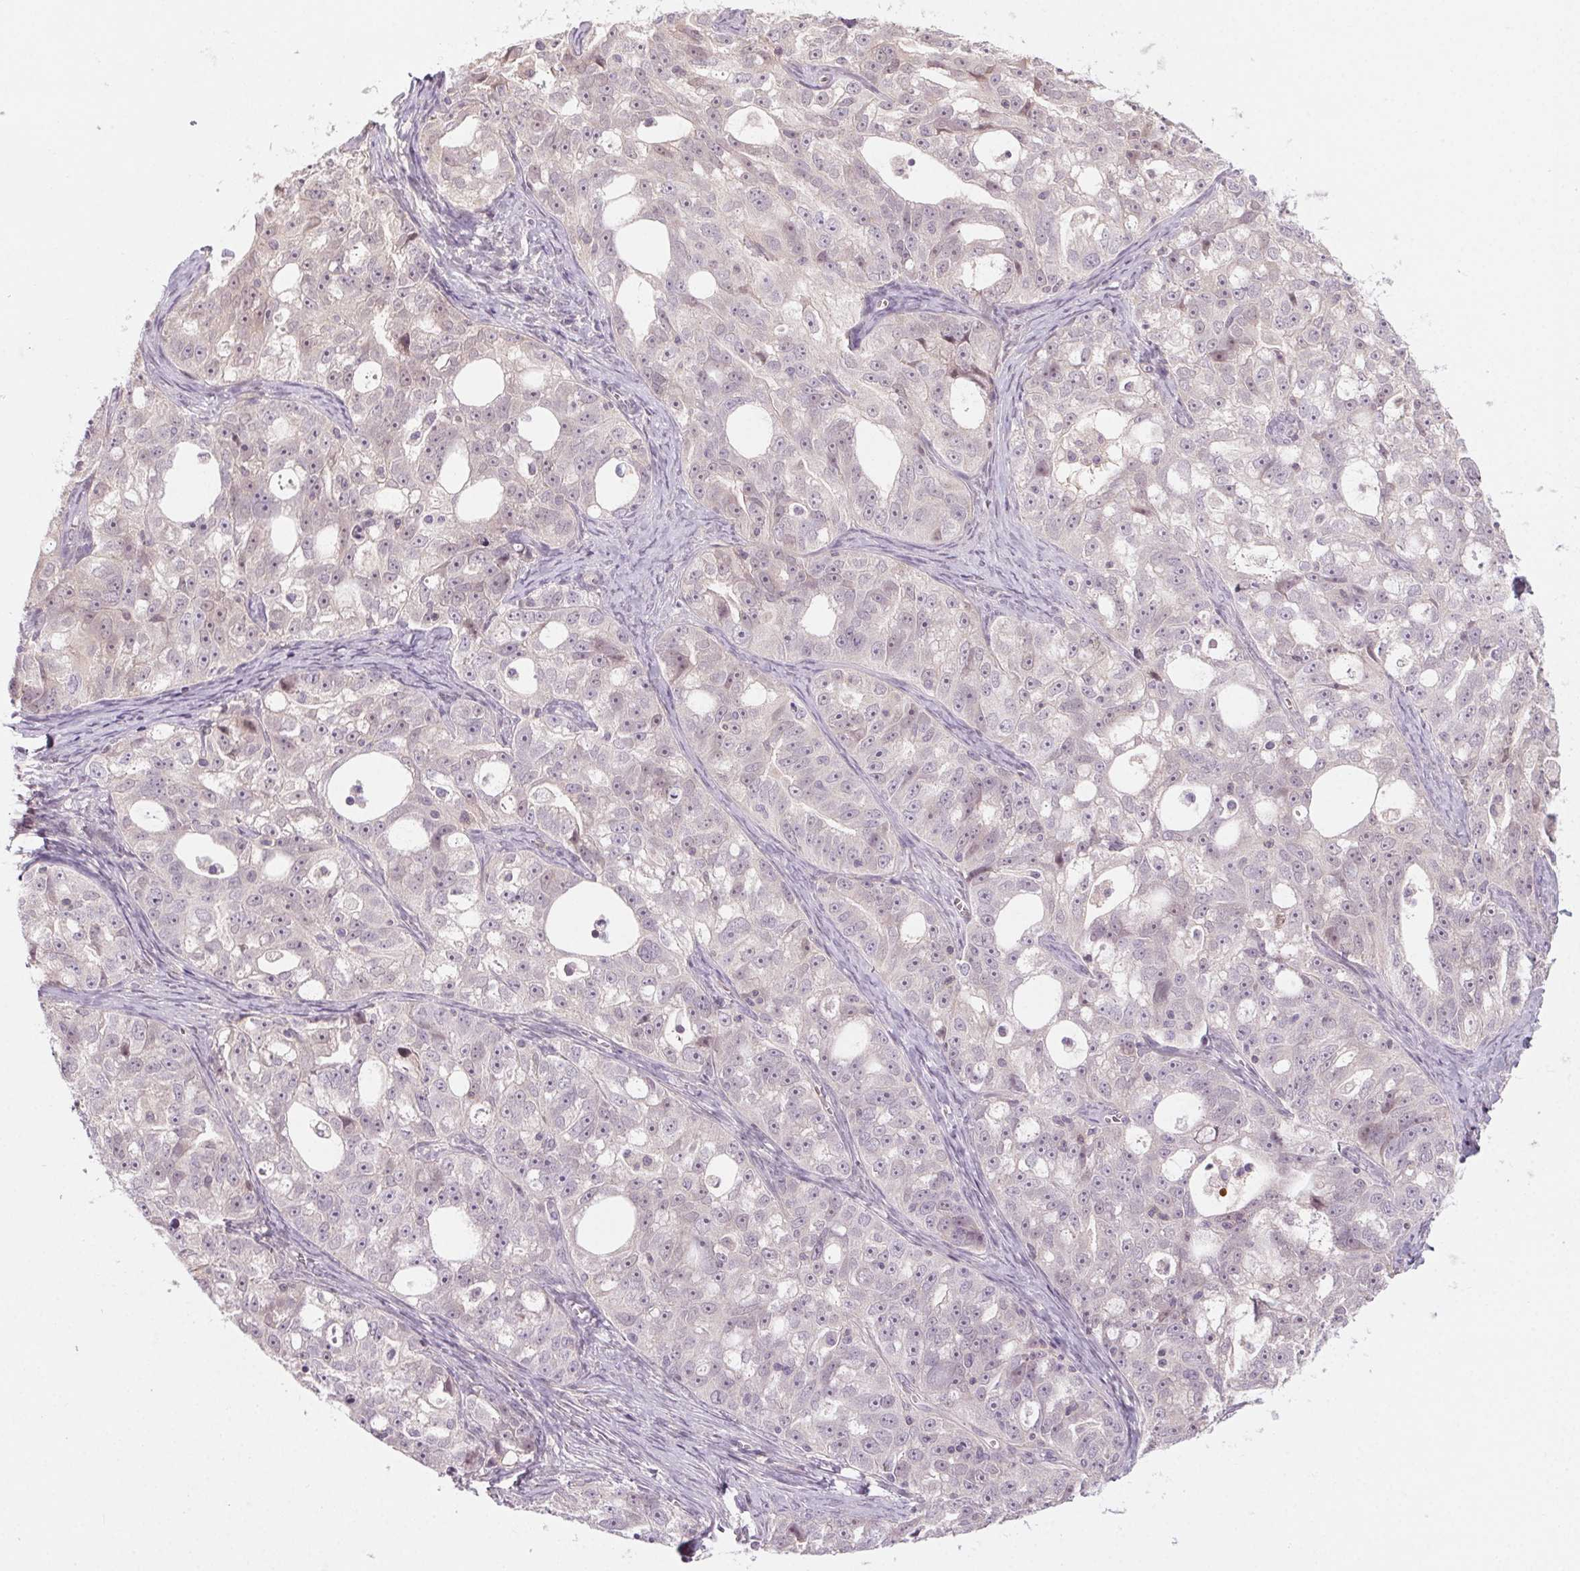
{"staining": {"intensity": "negative", "quantity": "none", "location": "none"}, "tissue": "ovarian cancer", "cell_type": "Tumor cells", "image_type": "cancer", "snomed": [{"axis": "morphology", "description": "Cystadenocarcinoma, serous, NOS"}, {"axis": "topography", "description": "Ovary"}], "caption": "Immunohistochemistry of human serous cystadenocarcinoma (ovarian) displays no staining in tumor cells.", "gene": "HHLA2", "patient": {"sex": "female", "age": 51}}